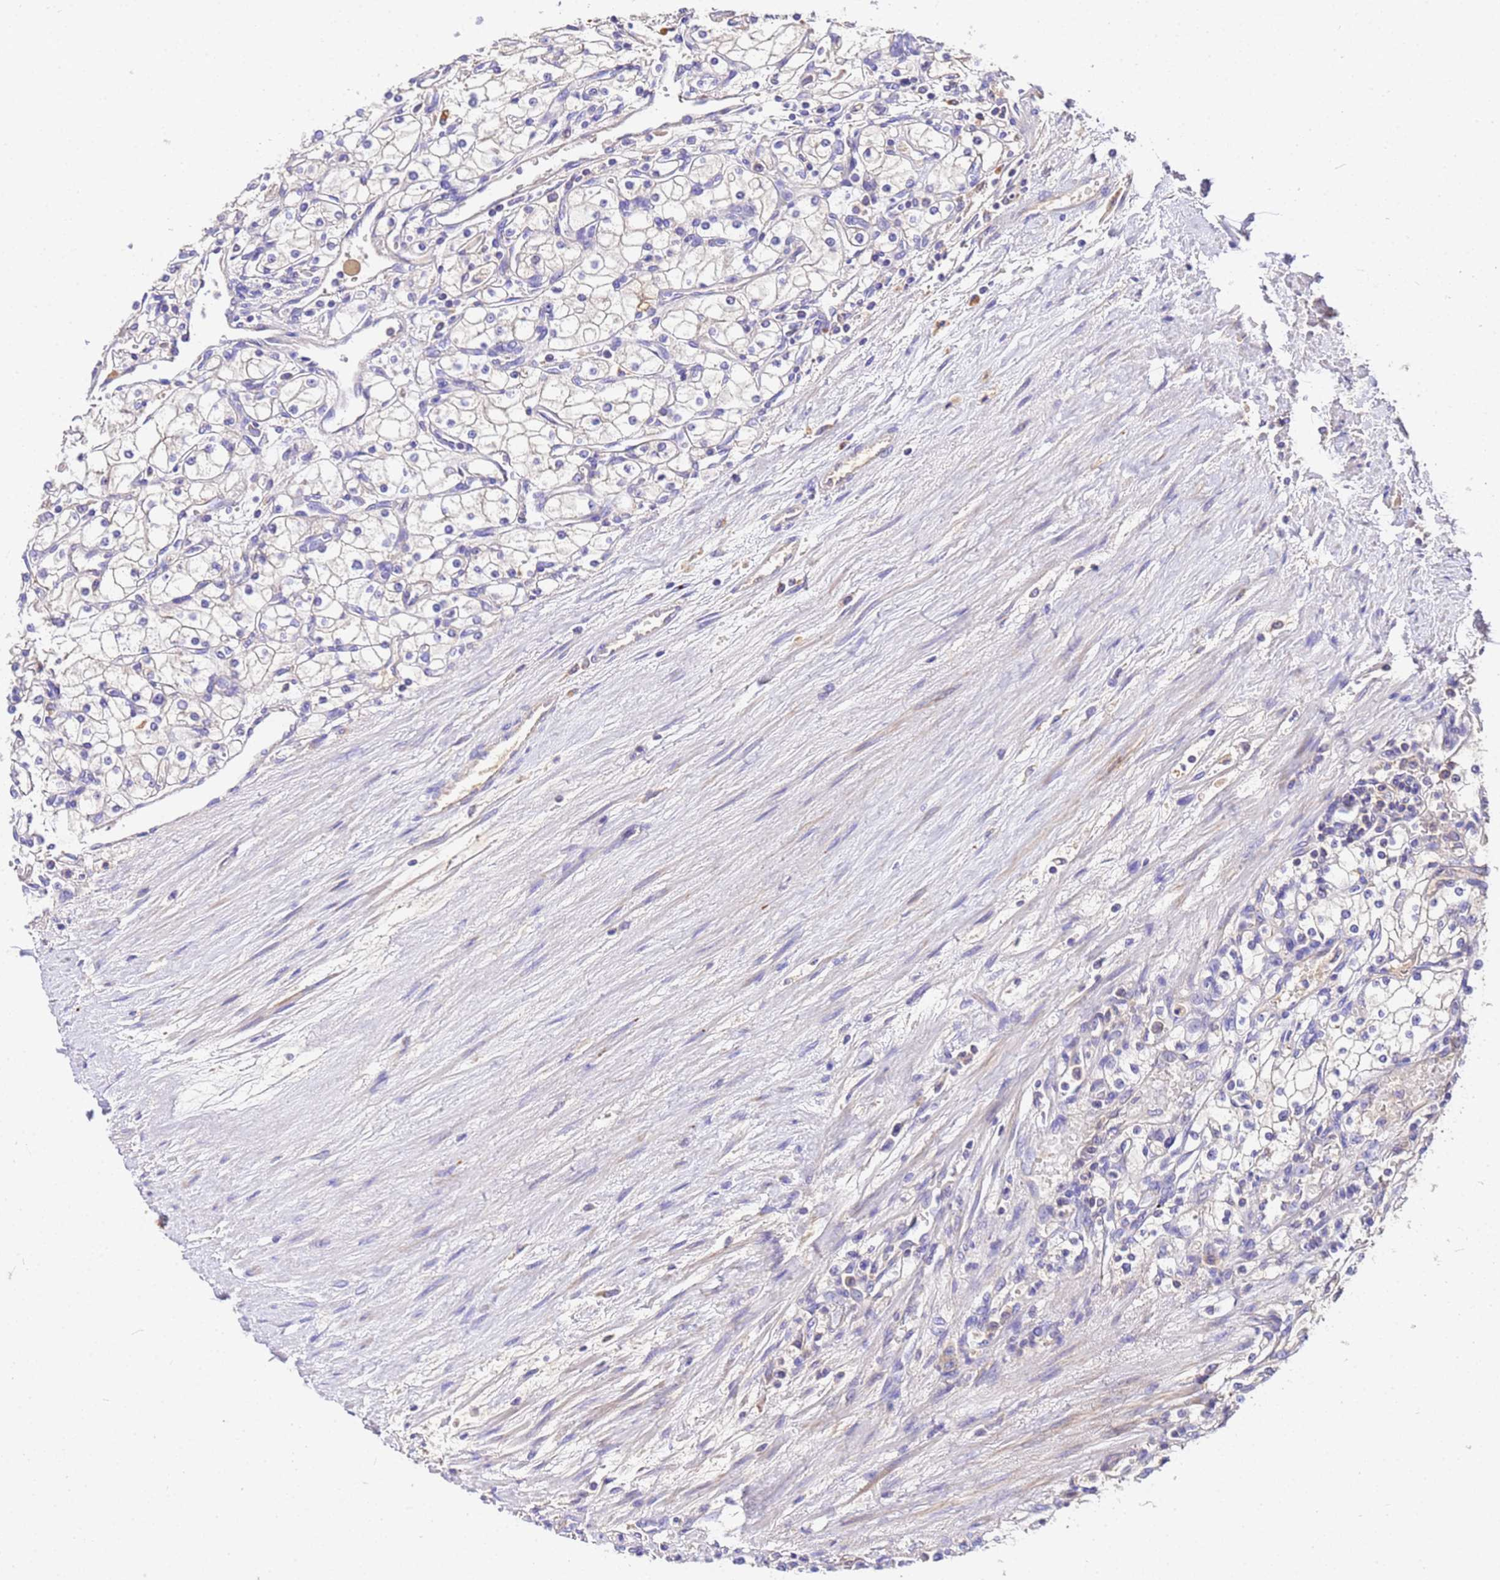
{"staining": {"intensity": "negative", "quantity": "none", "location": "none"}, "tissue": "renal cancer", "cell_type": "Tumor cells", "image_type": "cancer", "snomed": [{"axis": "morphology", "description": "Adenocarcinoma, NOS"}, {"axis": "topography", "description": "Kidney"}], "caption": "Human adenocarcinoma (renal) stained for a protein using immunohistochemistry displays no expression in tumor cells.", "gene": "MTERF1", "patient": {"sex": "male", "age": 80}}